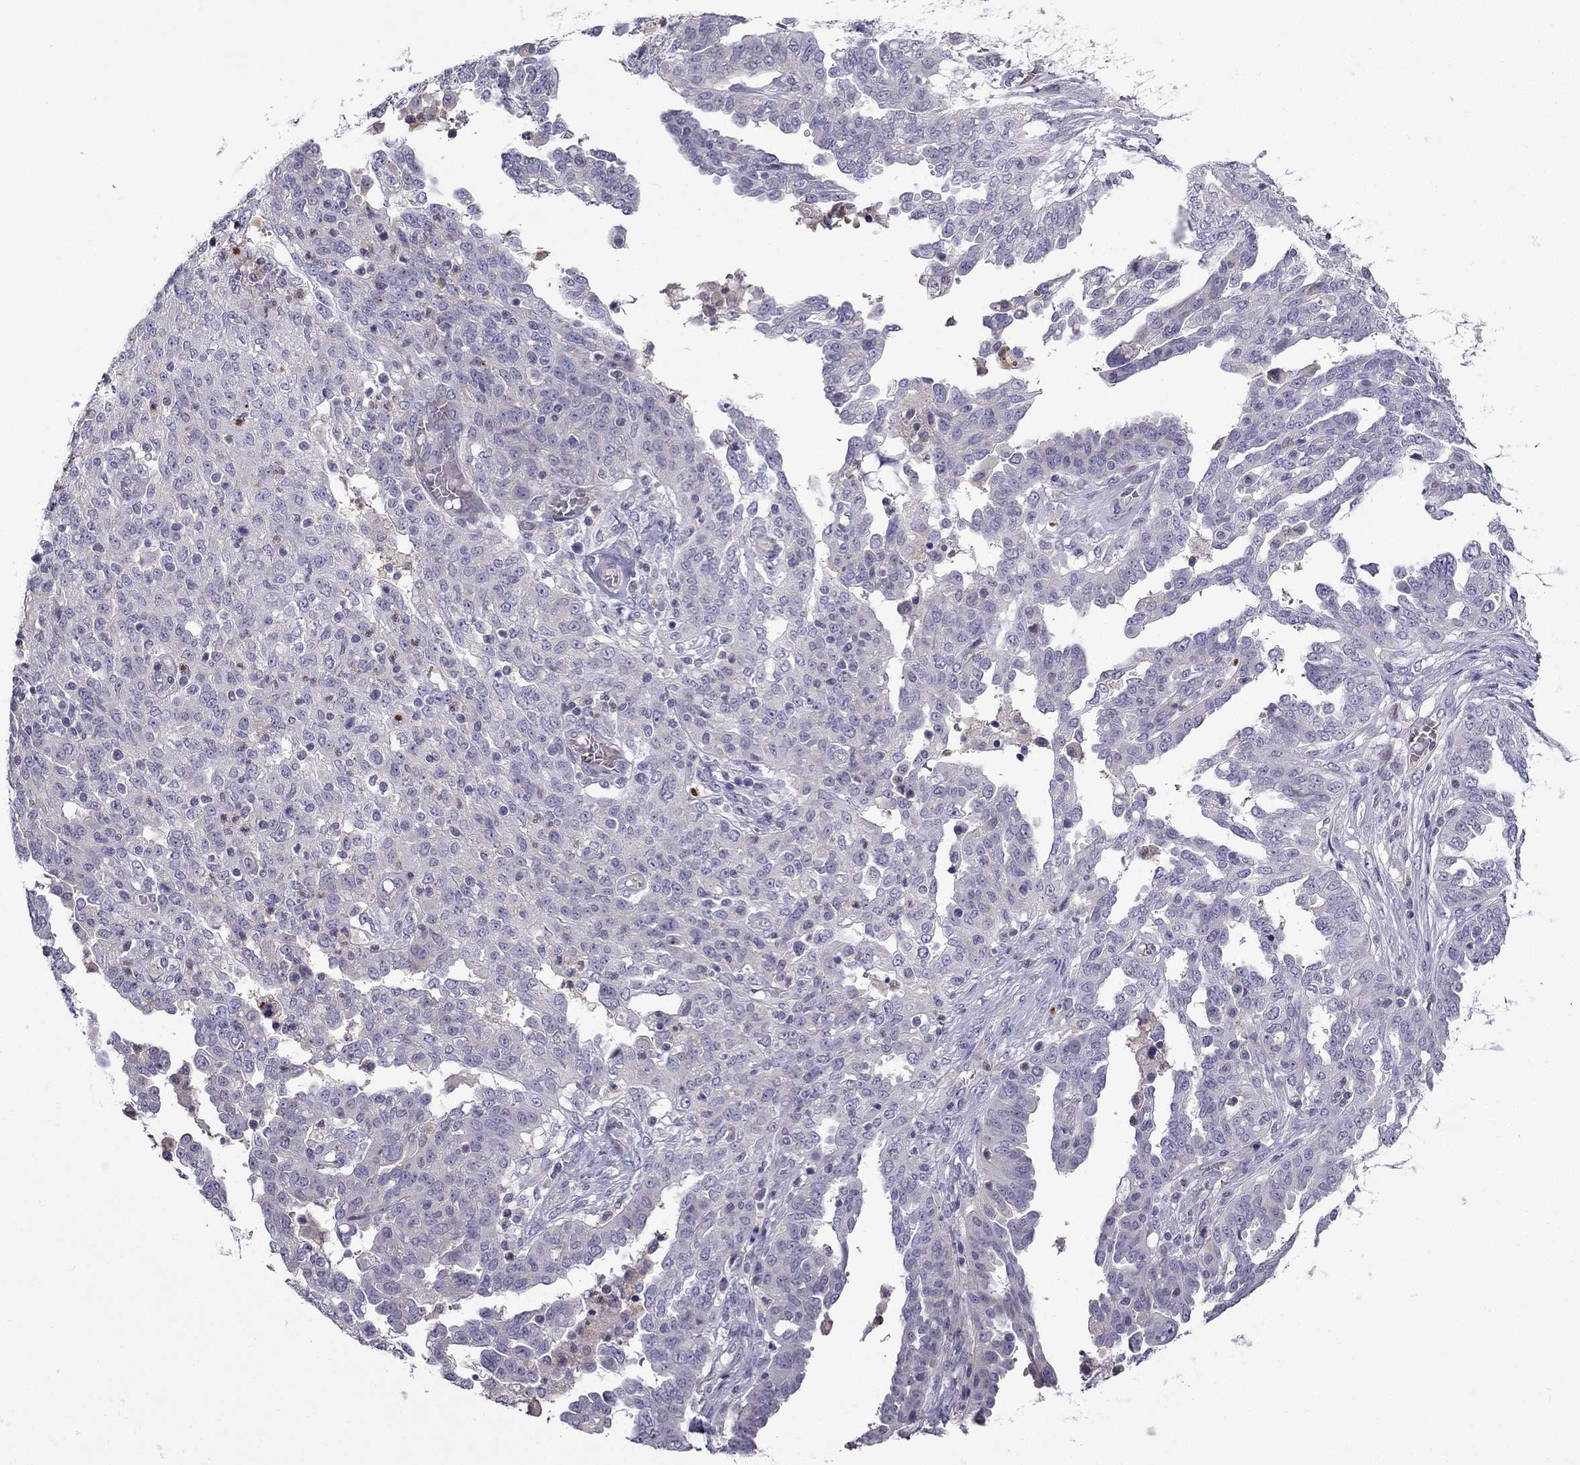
{"staining": {"intensity": "negative", "quantity": "none", "location": "none"}, "tissue": "ovarian cancer", "cell_type": "Tumor cells", "image_type": "cancer", "snomed": [{"axis": "morphology", "description": "Cystadenocarcinoma, serous, NOS"}, {"axis": "topography", "description": "Ovary"}], "caption": "This is an immunohistochemistry (IHC) micrograph of human ovarian serous cystadenocarcinoma. There is no positivity in tumor cells.", "gene": "STOML3", "patient": {"sex": "female", "age": 67}}